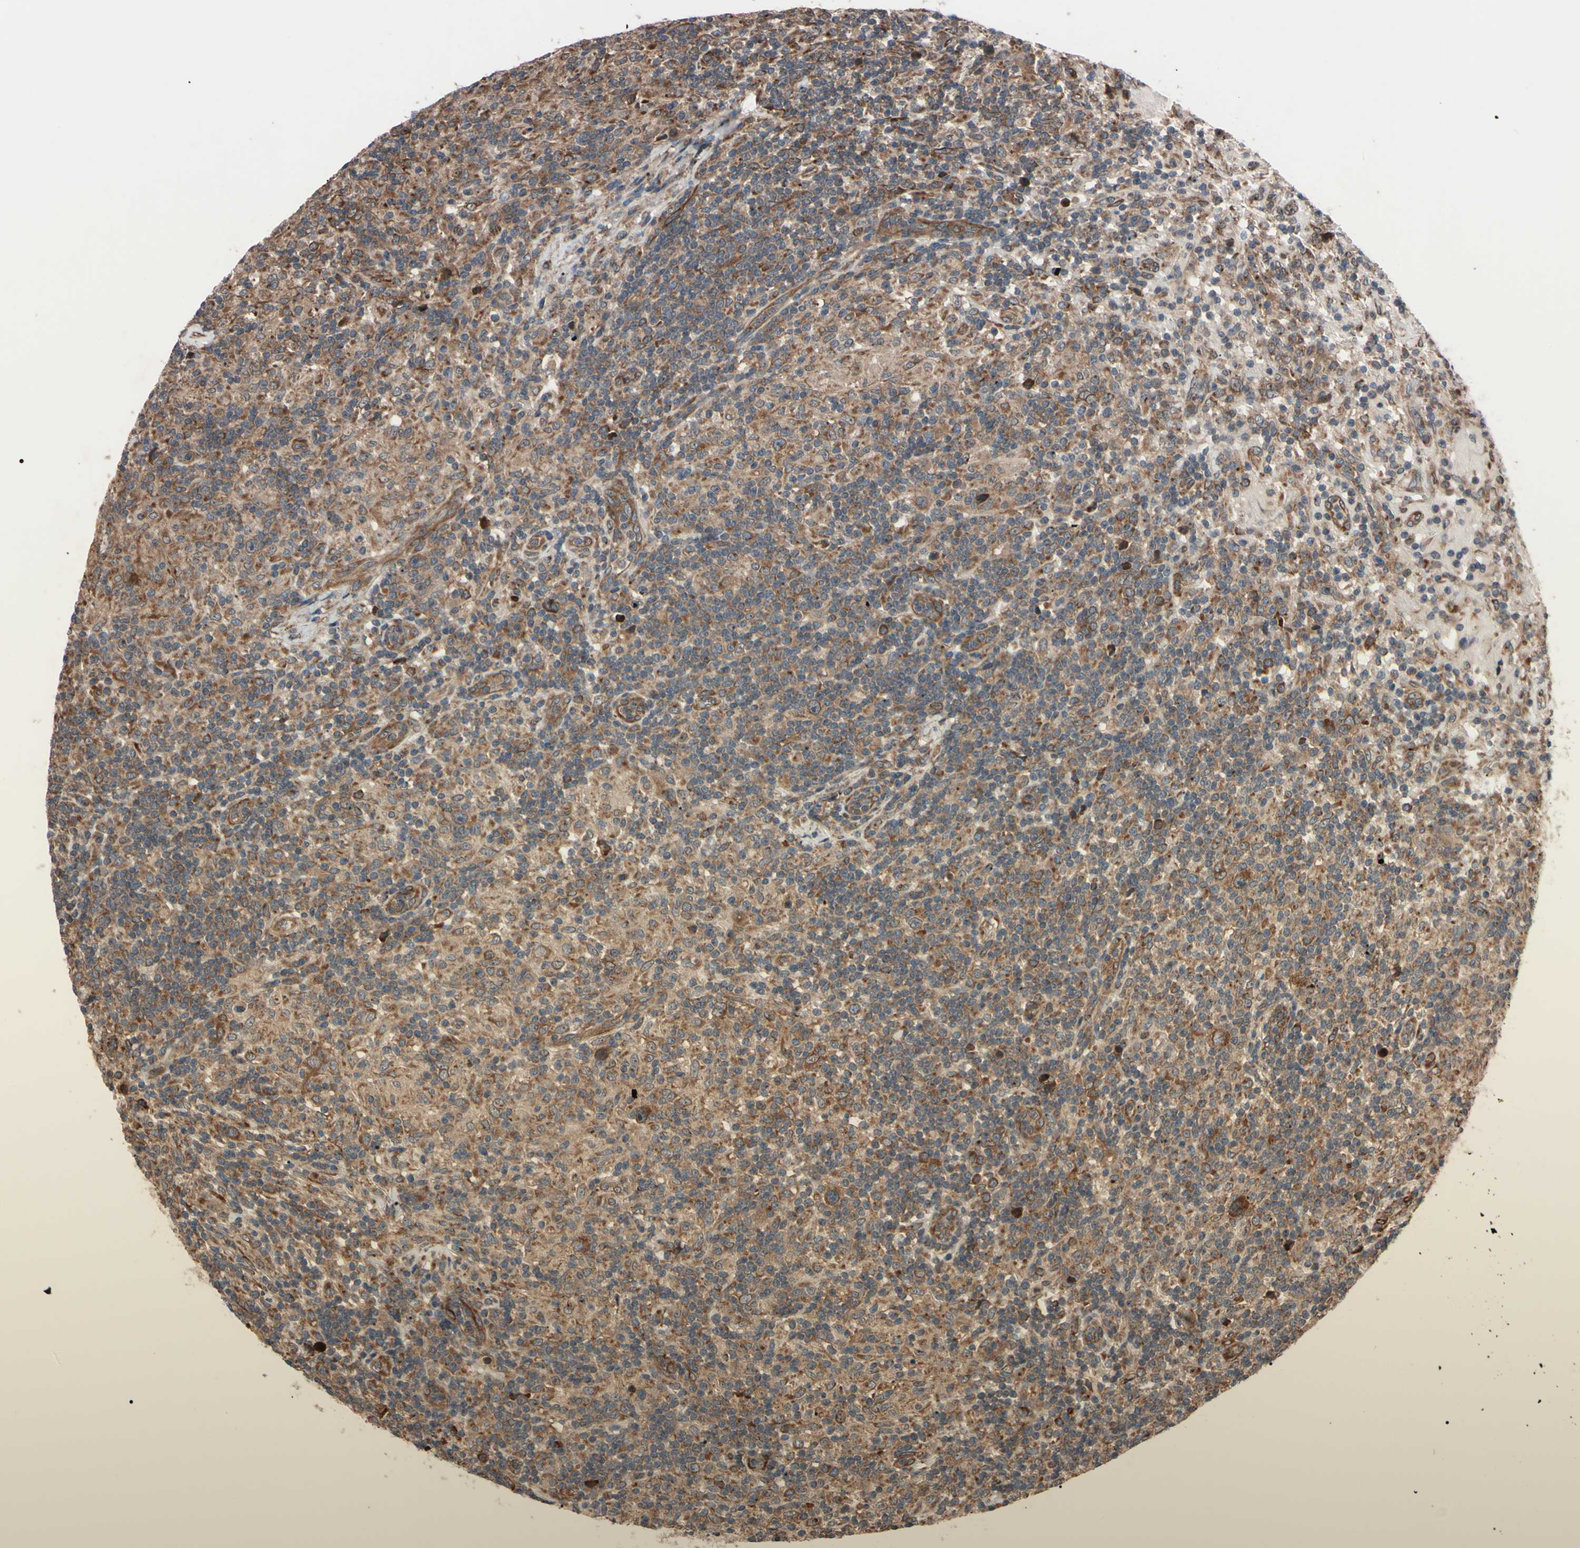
{"staining": {"intensity": "strong", "quantity": ">75%", "location": "cytoplasmic/membranous"}, "tissue": "lymphoma", "cell_type": "Tumor cells", "image_type": "cancer", "snomed": [{"axis": "morphology", "description": "Hodgkin's disease, NOS"}, {"axis": "topography", "description": "Lymph node"}], "caption": "This photomicrograph exhibits lymphoma stained with IHC to label a protein in brown. The cytoplasmic/membranous of tumor cells show strong positivity for the protein. Nuclei are counter-stained blue.", "gene": "GUCY1B1", "patient": {"sex": "male", "age": 70}}